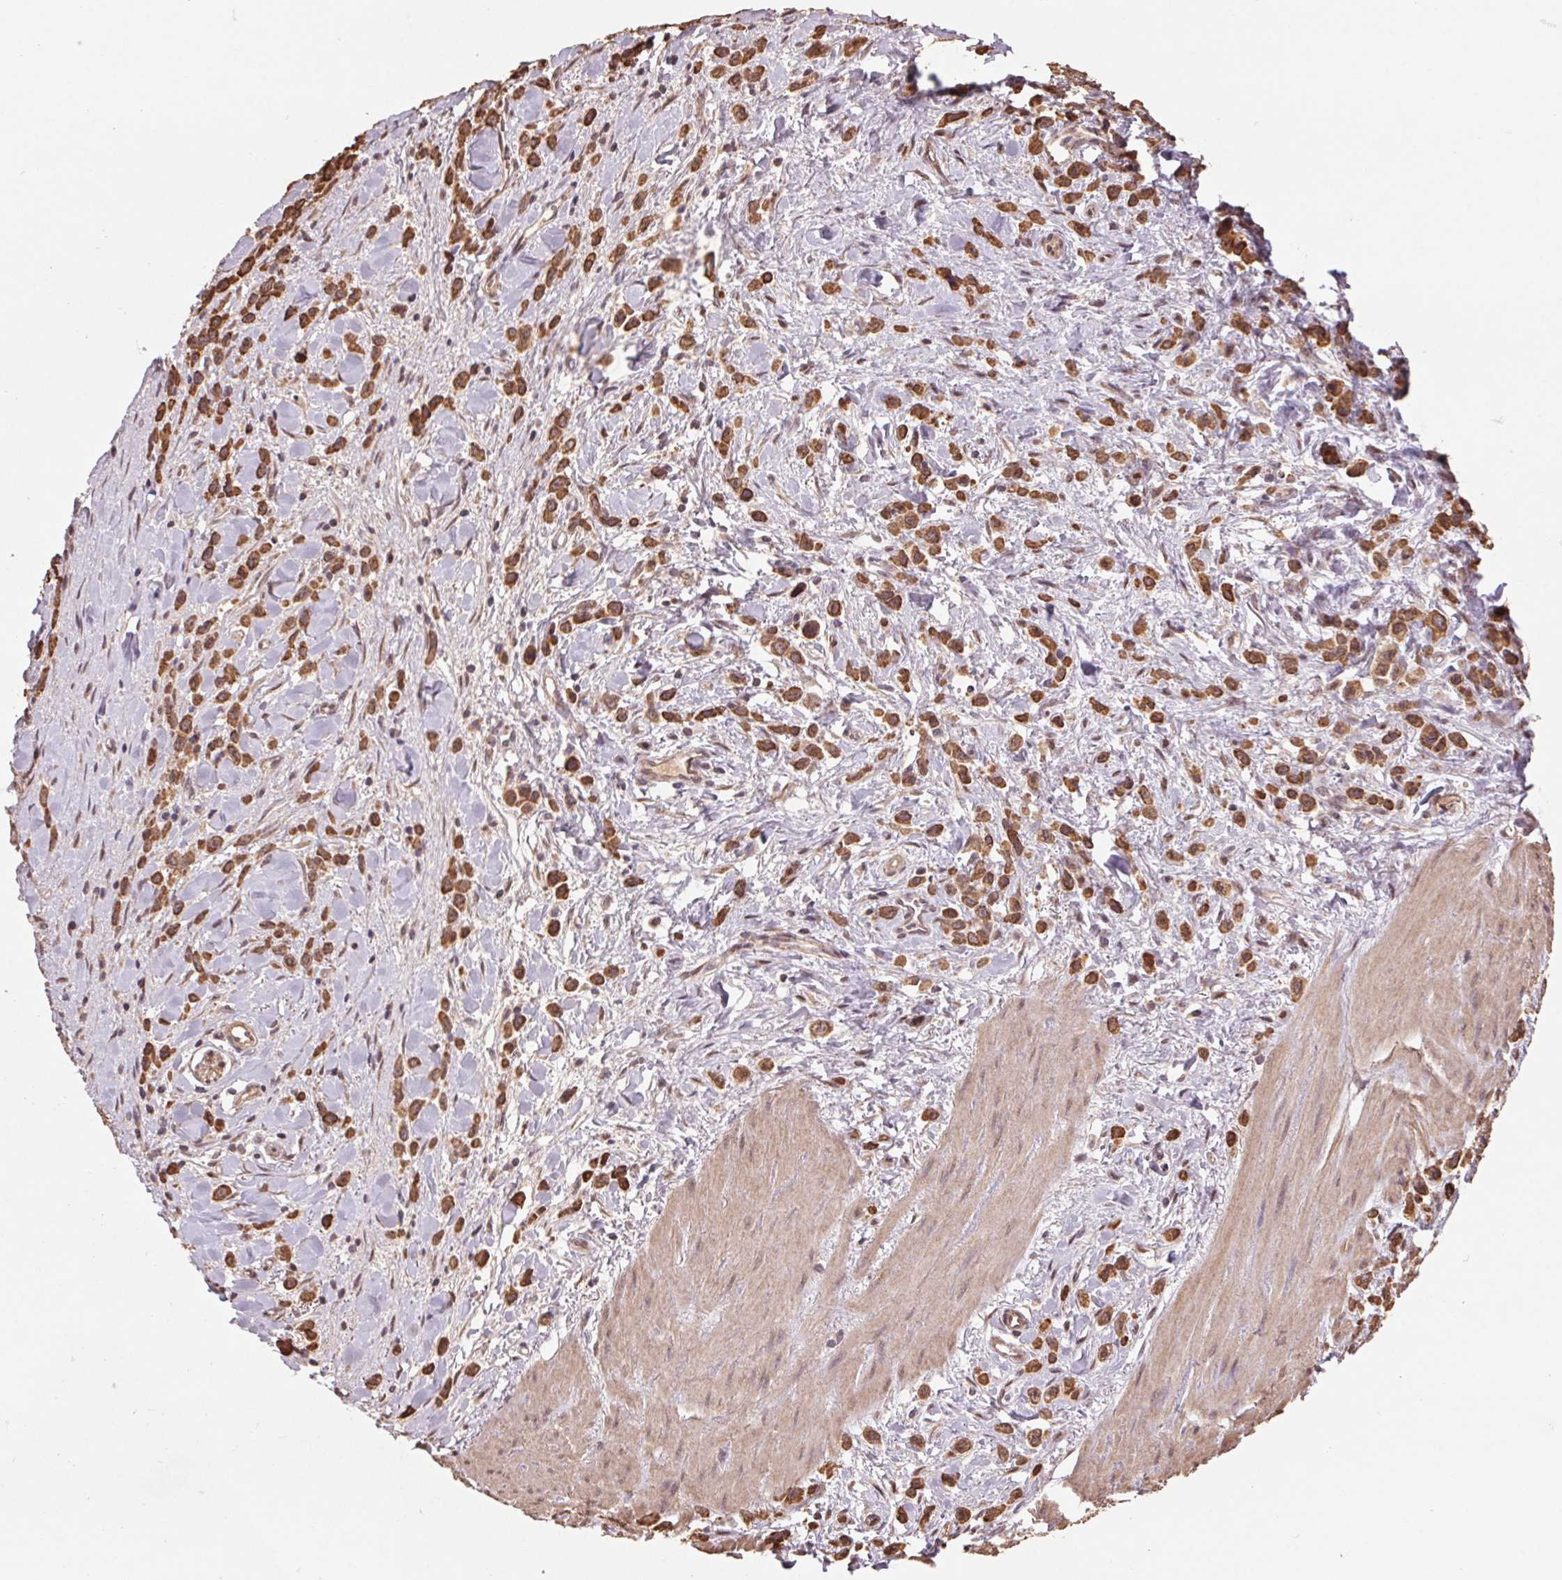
{"staining": {"intensity": "strong", "quantity": ">75%", "location": "cytoplasmic/membranous"}, "tissue": "stomach cancer", "cell_type": "Tumor cells", "image_type": "cancer", "snomed": [{"axis": "morphology", "description": "Adenocarcinoma, NOS"}, {"axis": "topography", "description": "Stomach"}], "caption": "A photomicrograph showing strong cytoplasmic/membranous positivity in about >75% of tumor cells in stomach adenocarcinoma, as visualized by brown immunohistochemical staining.", "gene": "CUTA", "patient": {"sex": "male", "age": 47}}